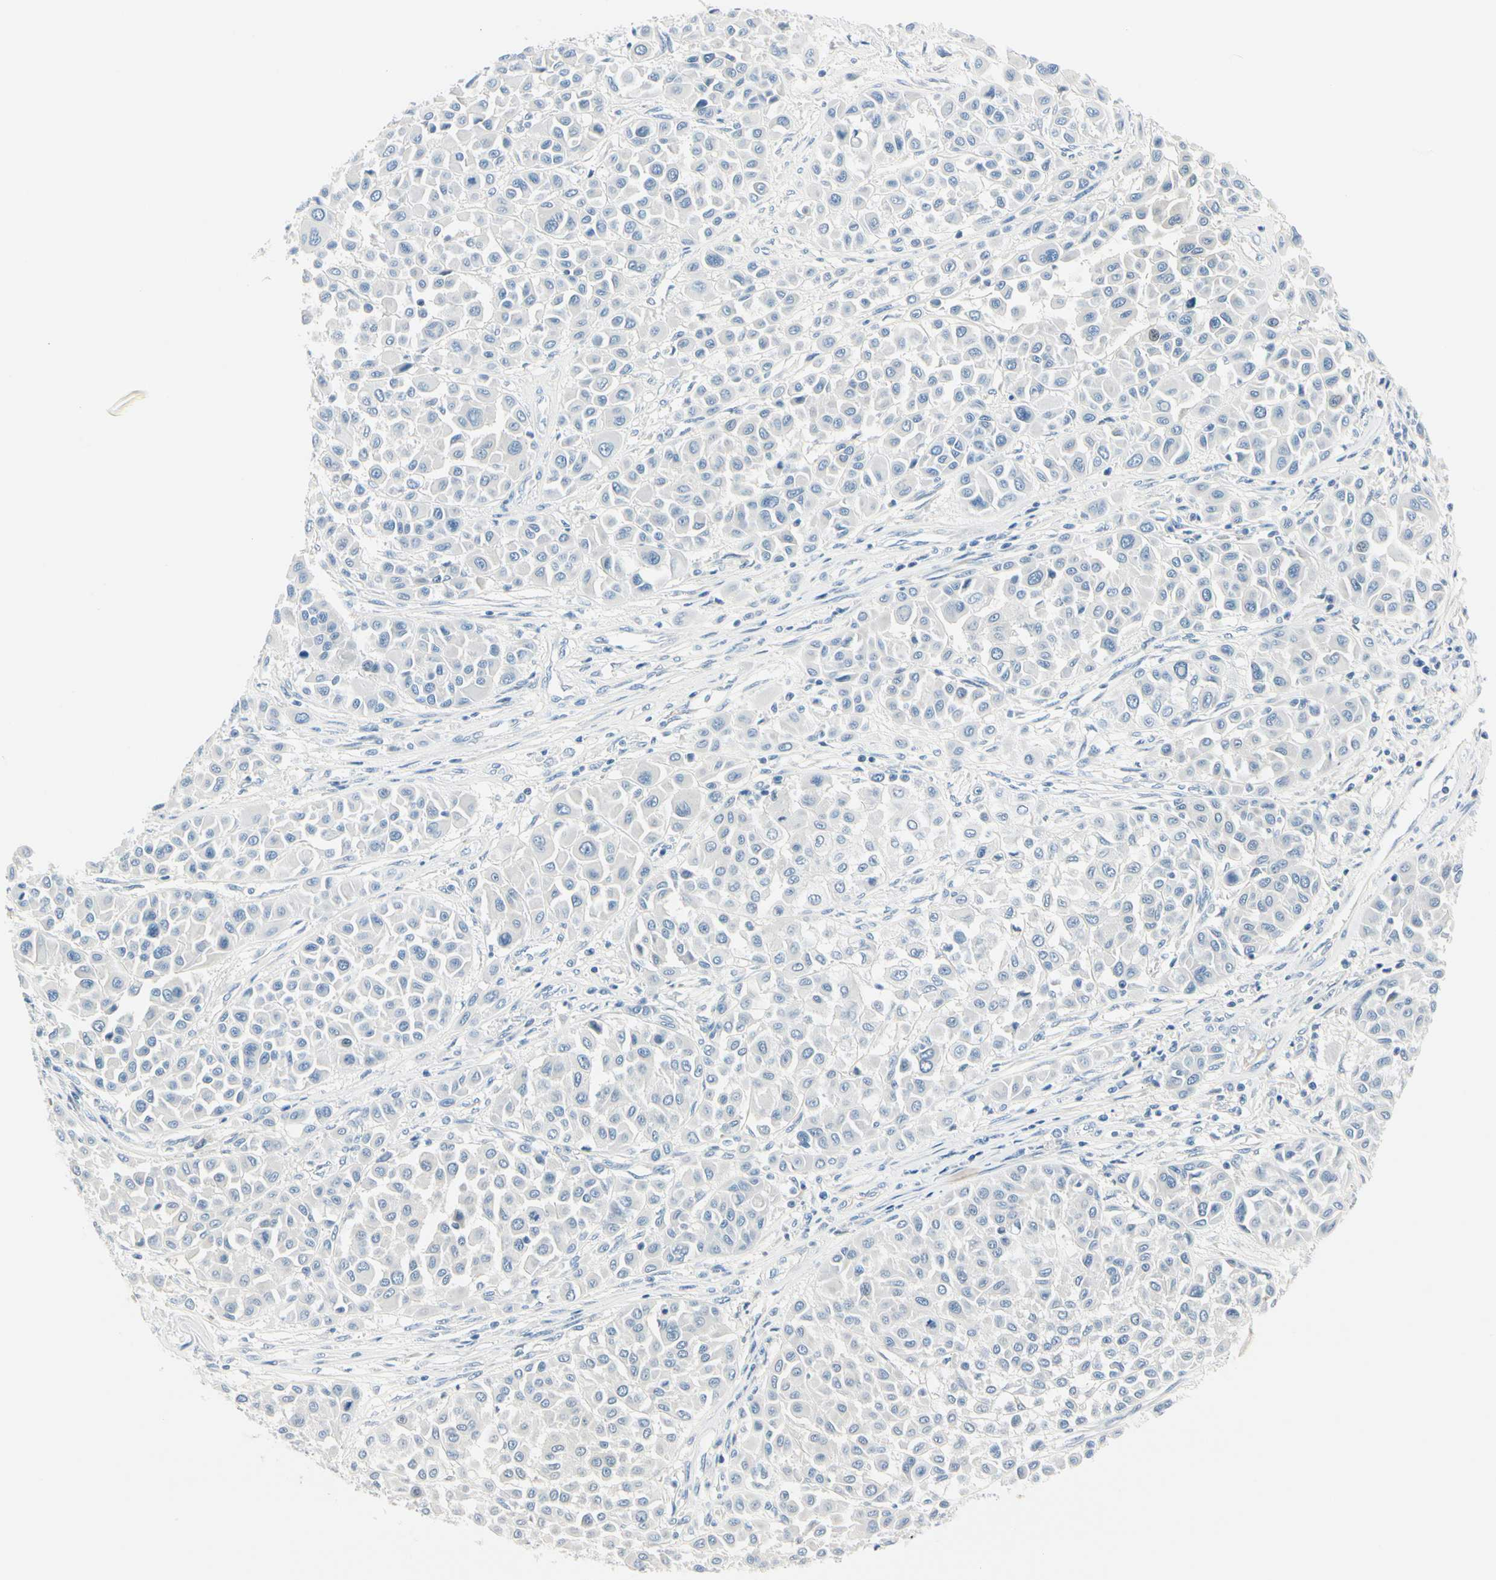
{"staining": {"intensity": "negative", "quantity": "none", "location": "none"}, "tissue": "melanoma", "cell_type": "Tumor cells", "image_type": "cancer", "snomed": [{"axis": "morphology", "description": "Malignant melanoma, Metastatic site"}, {"axis": "topography", "description": "Soft tissue"}], "caption": "Human malignant melanoma (metastatic site) stained for a protein using IHC displays no expression in tumor cells.", "gene": "PEBP1", "patient": {"sex": "male", "age": 41}}